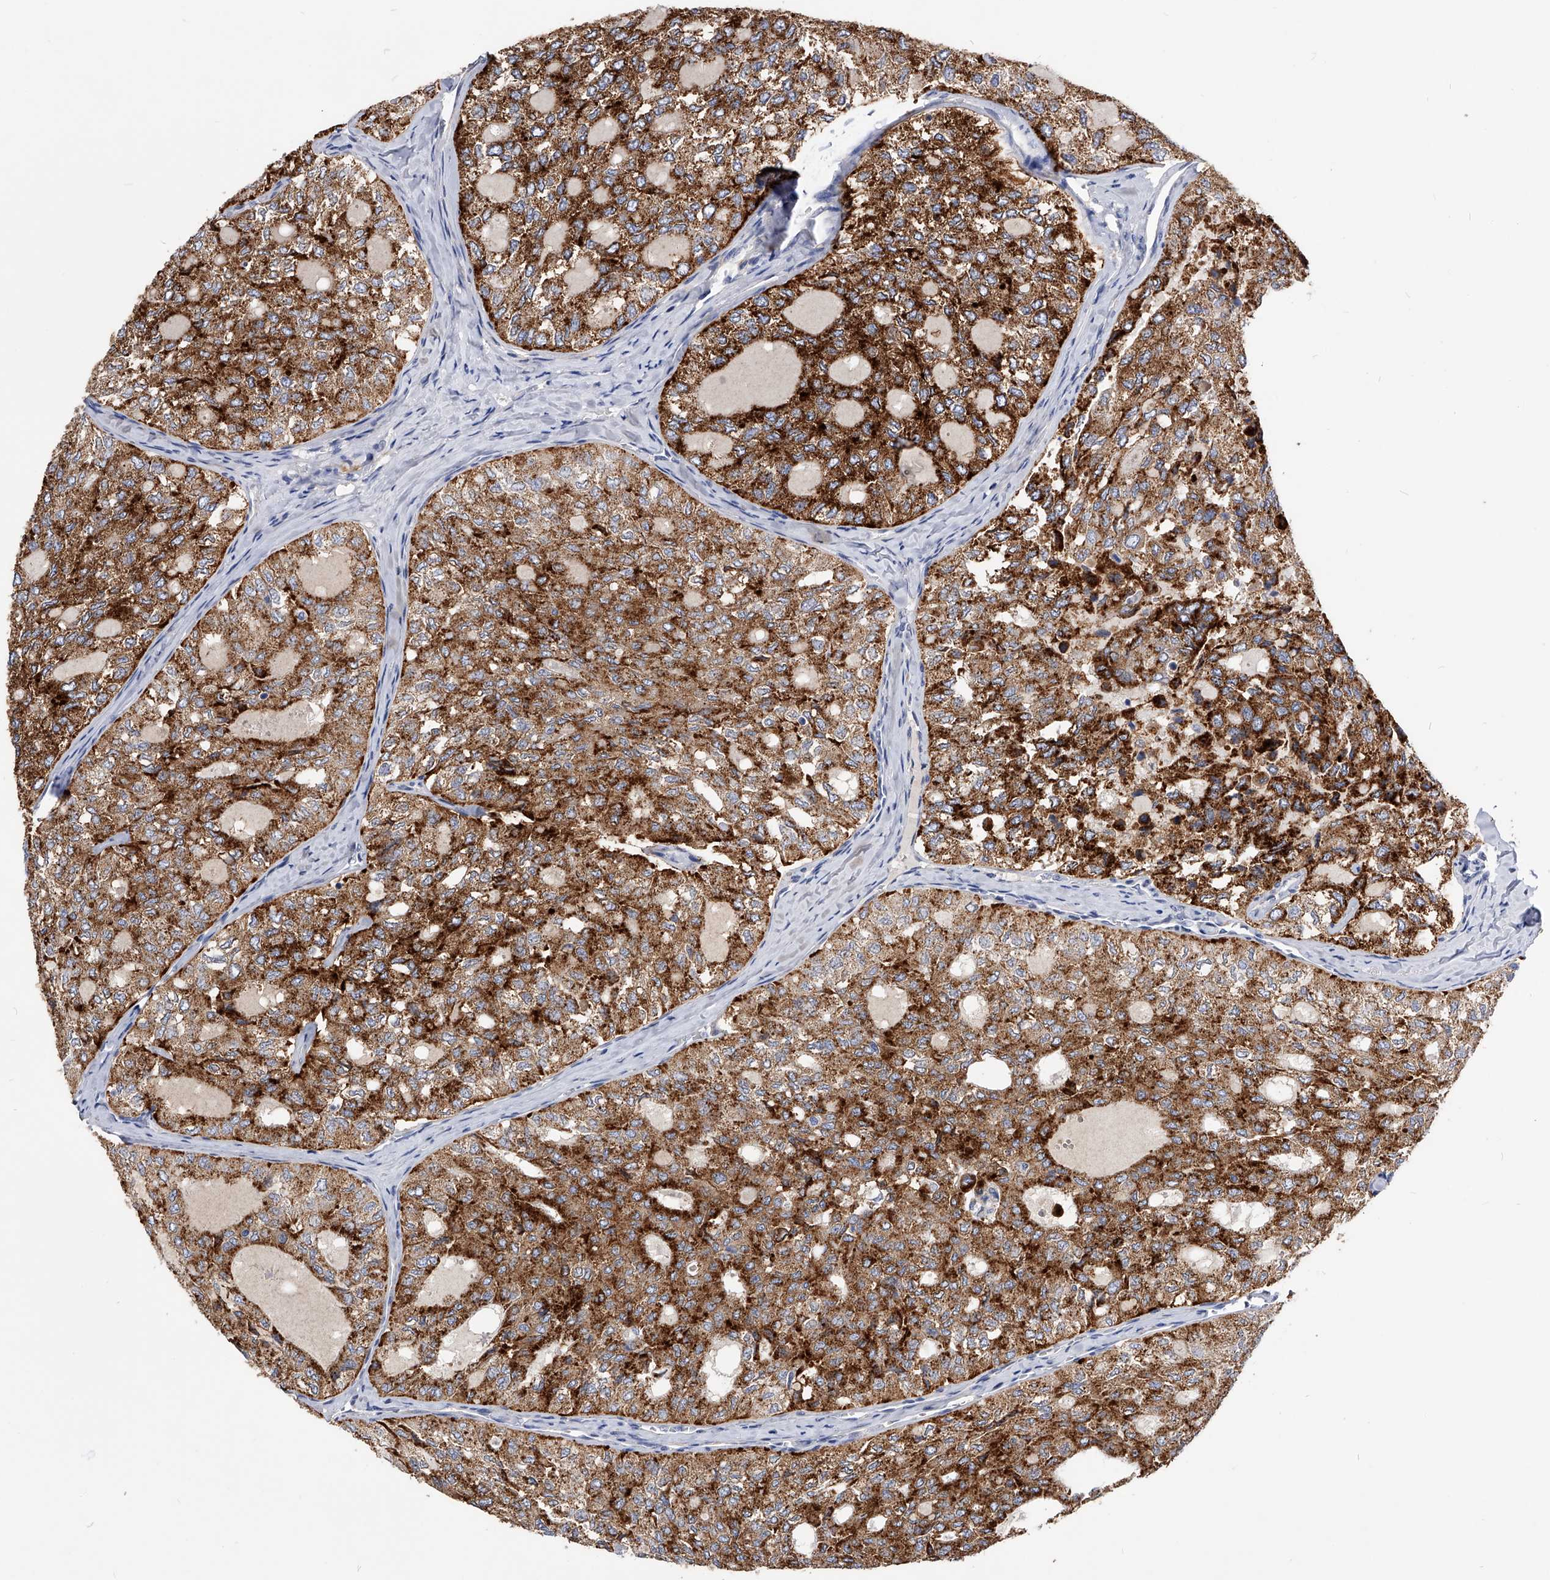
{"staining": {"intensity": "strong", "quantity": ">75%", "location": "cytoplasmic/membranous"}, "tissue": "thyroid cancer", "cell_type": "Tumor cells", "image_type": "cancer", "snomed": [{"axis": "morphology", "description": "Follicular adenoma carcinoma, NOS"}, {"axis": "topography", "description": "Thyroid gland"}], "caption": "Strong cytoplasmic/membranous positivity for a protein is identified in about >75% of tumor cells of thyroid cancer using immunohistochemistry (IHC).", "gene": "ZNF529", "patient": {"sex": "male", "age": 75}}